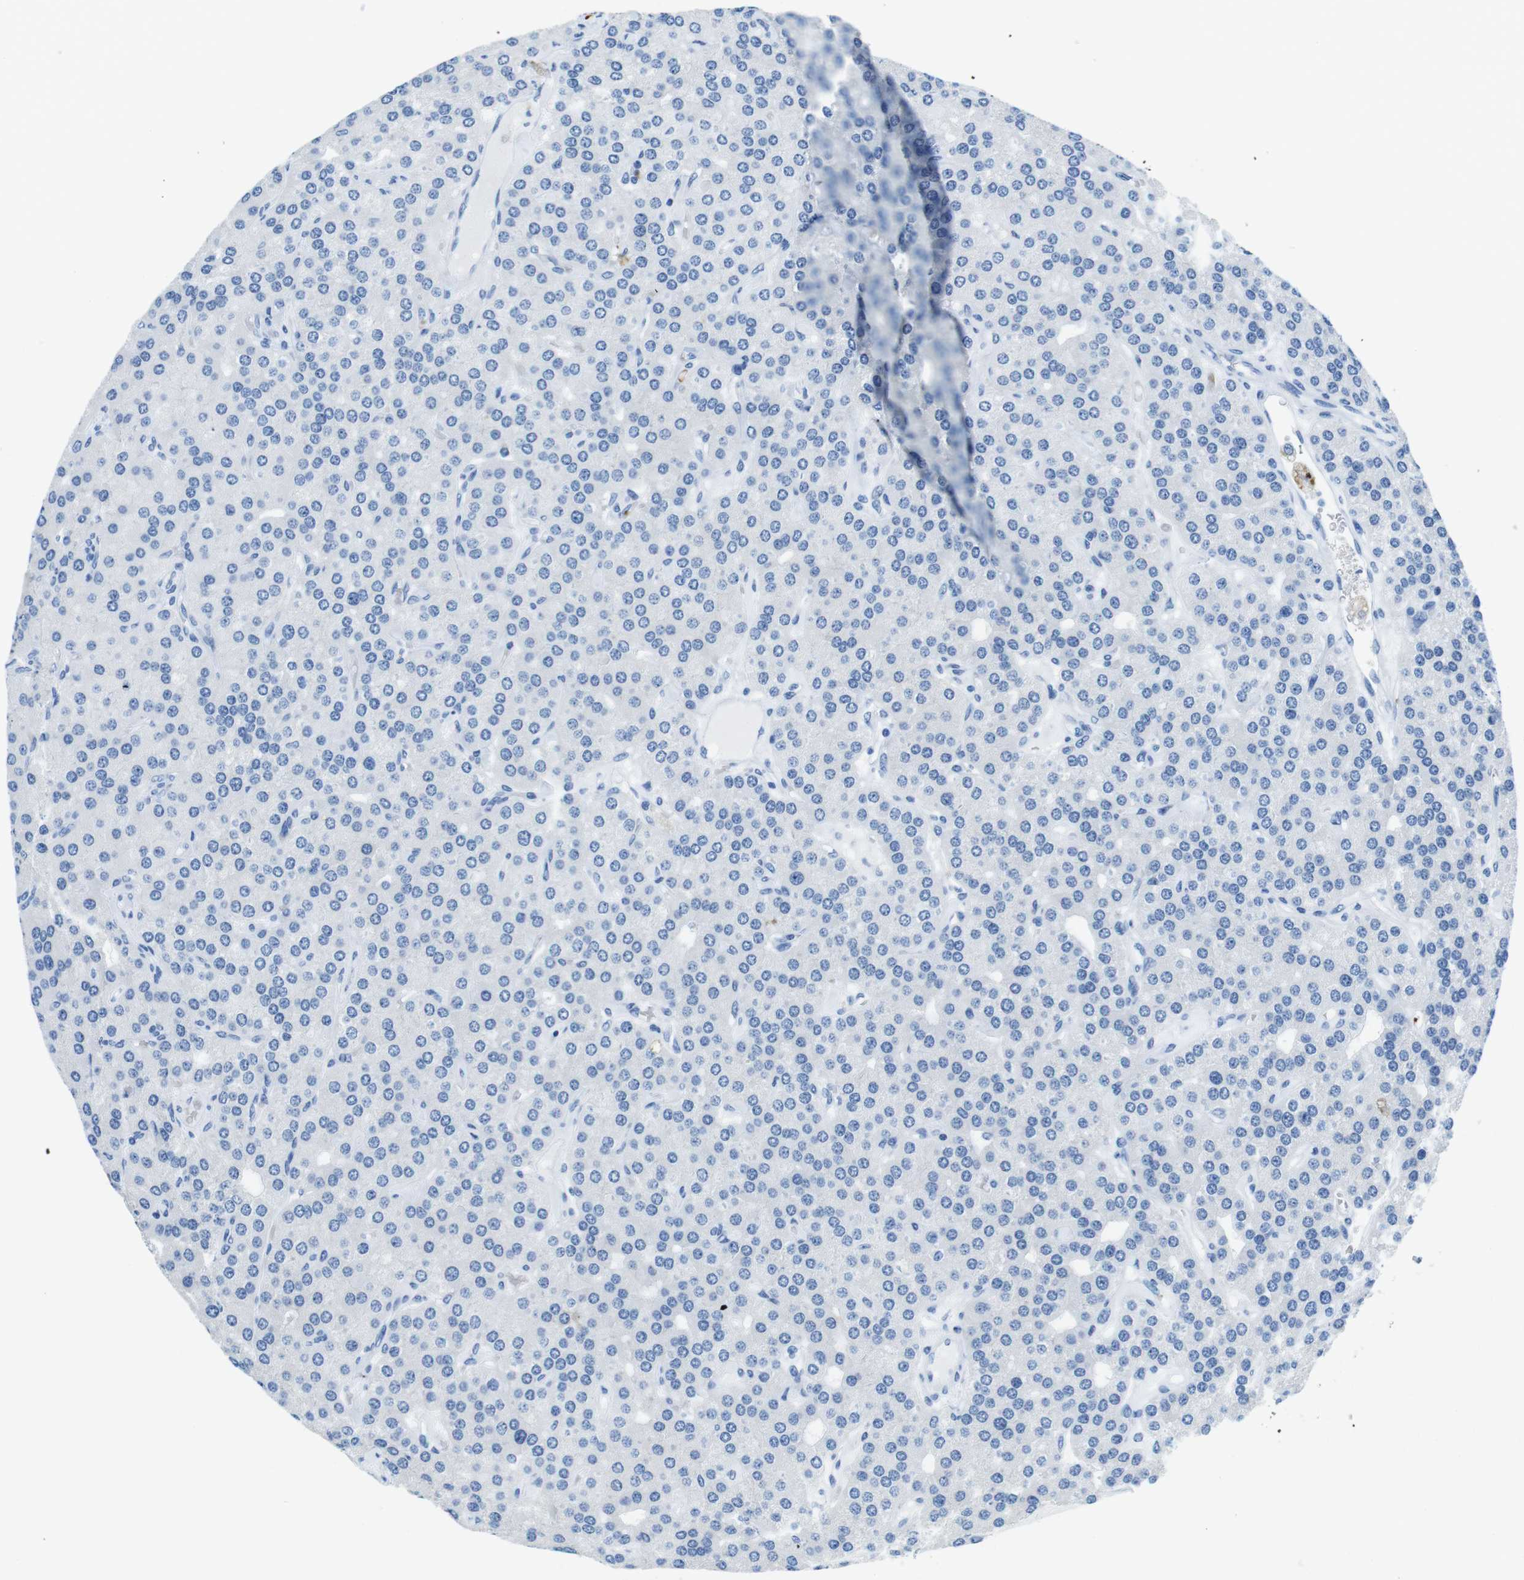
{"staining": {"intensity": "negative", "quantity": "none", "location": "none"}, "tissue": "parathyroid gland", "cell_type": "Glandular cells", "image_type": "normal", "snomed": [{"axis": "morphology", "description": "Normal tissue, NOS"}, {"axis": "morphology", "description": "Adenoma, NOS"}, {"axis": "topography", "description": "Parathyroid gland"}], "caption": "The immunohistochemistry photomicrograph has no significant expression in glandular cells of parathyroid gland. The staining was performed using DAB to visualize the protein expression in brown, while the nuclei were stained in blue with hematoxylin (Magnification: 20x).", "gene": "TFAP2C", "patient": {"sex": "female", "age": 86}}